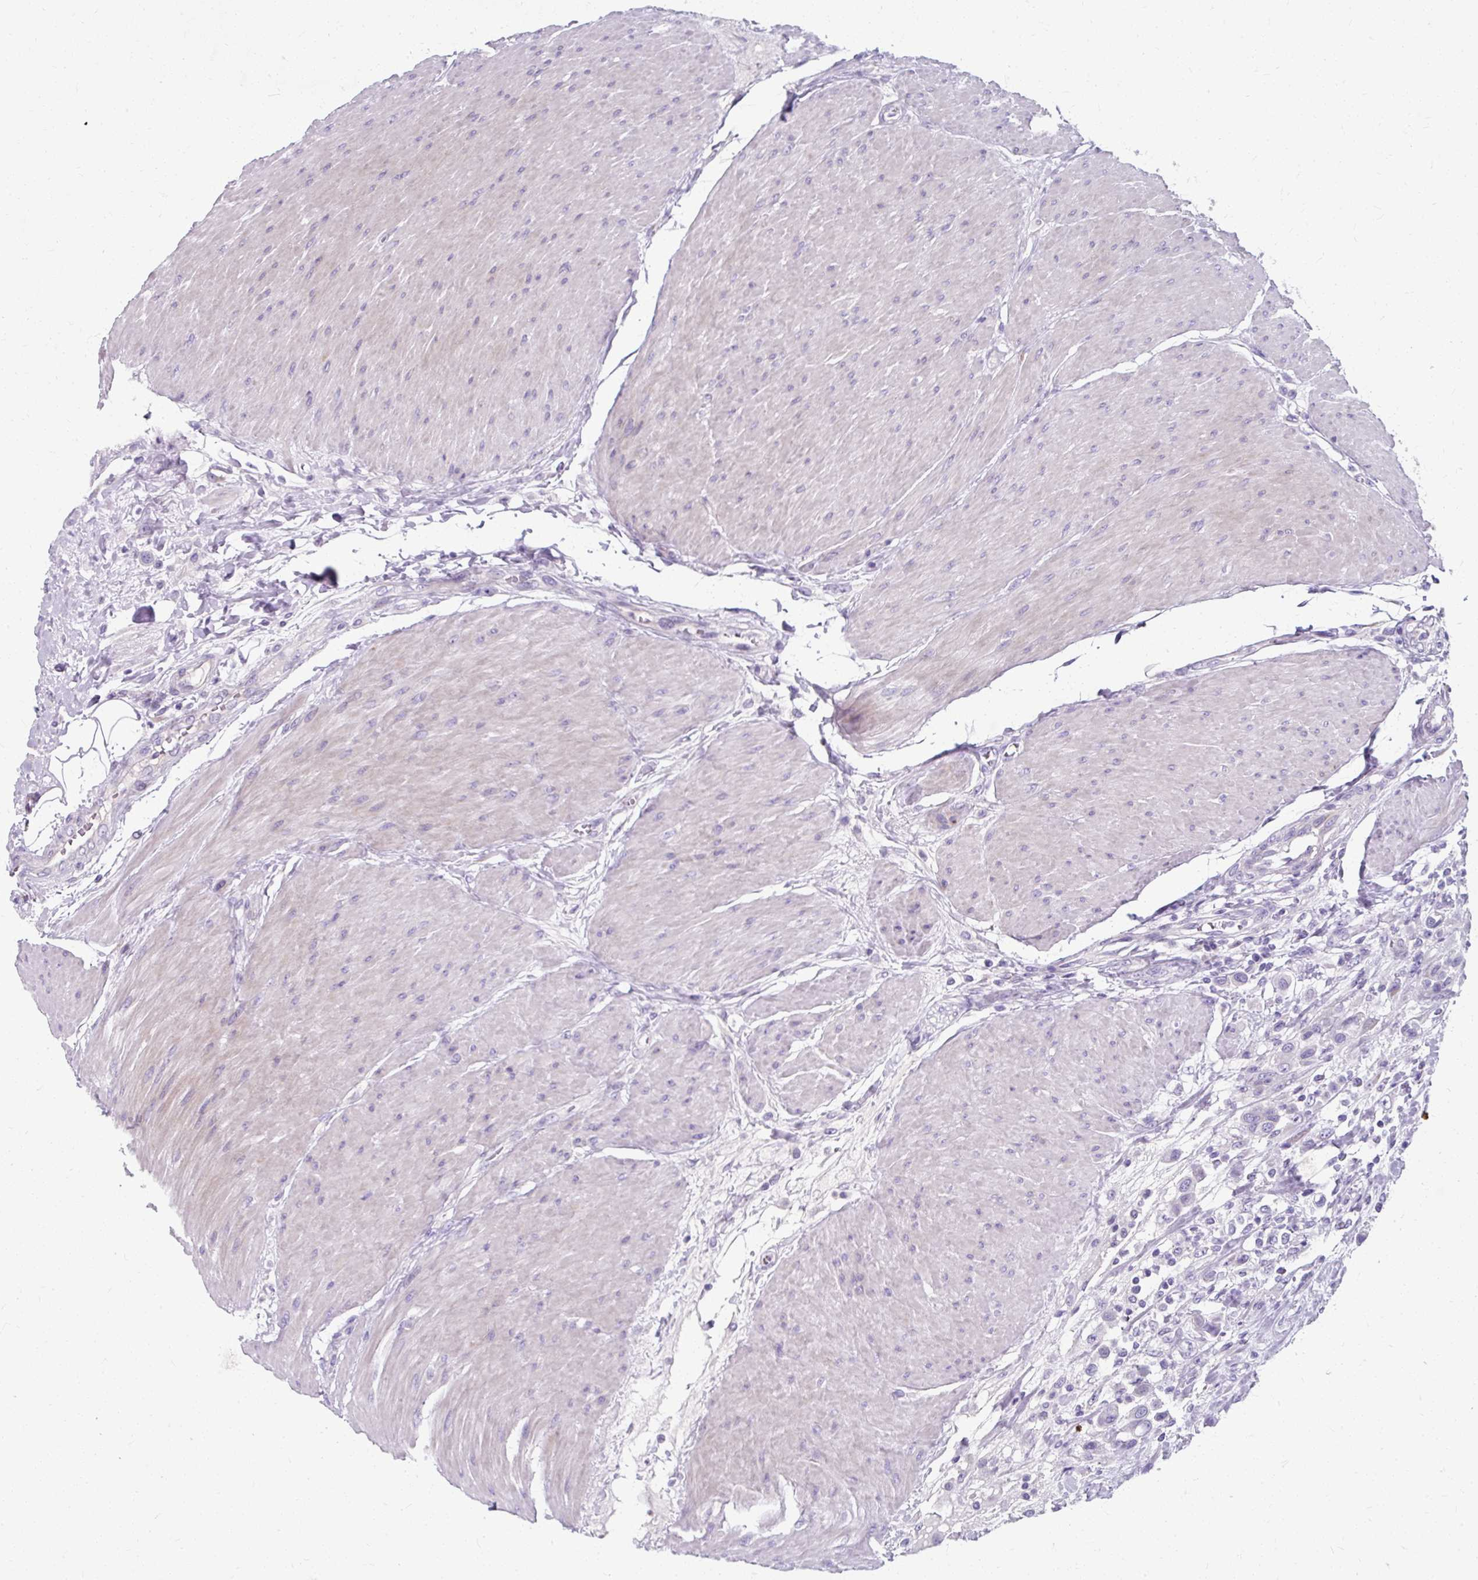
{"staining": {"intensity": "negative", "quantity": "none", "location": "none"}, "tissue": "urothelial cancer", "cell_type": "Tumor cells", "image_type": "cancer", "snomed": [{"axis": "morphology", "description": "Urothelial carcinoma, High grade"}, {"axis": "topography", "description": "Urinary bladder"}], "caption": "IHC image of human urothelial carcinoma (high-grade) stained for a protein (brown), which displays no staining in tumor cells. (DAB IHC, high magnification).", "gene": "ZNF555", "patient": {"sex": "male", "age": 50}}